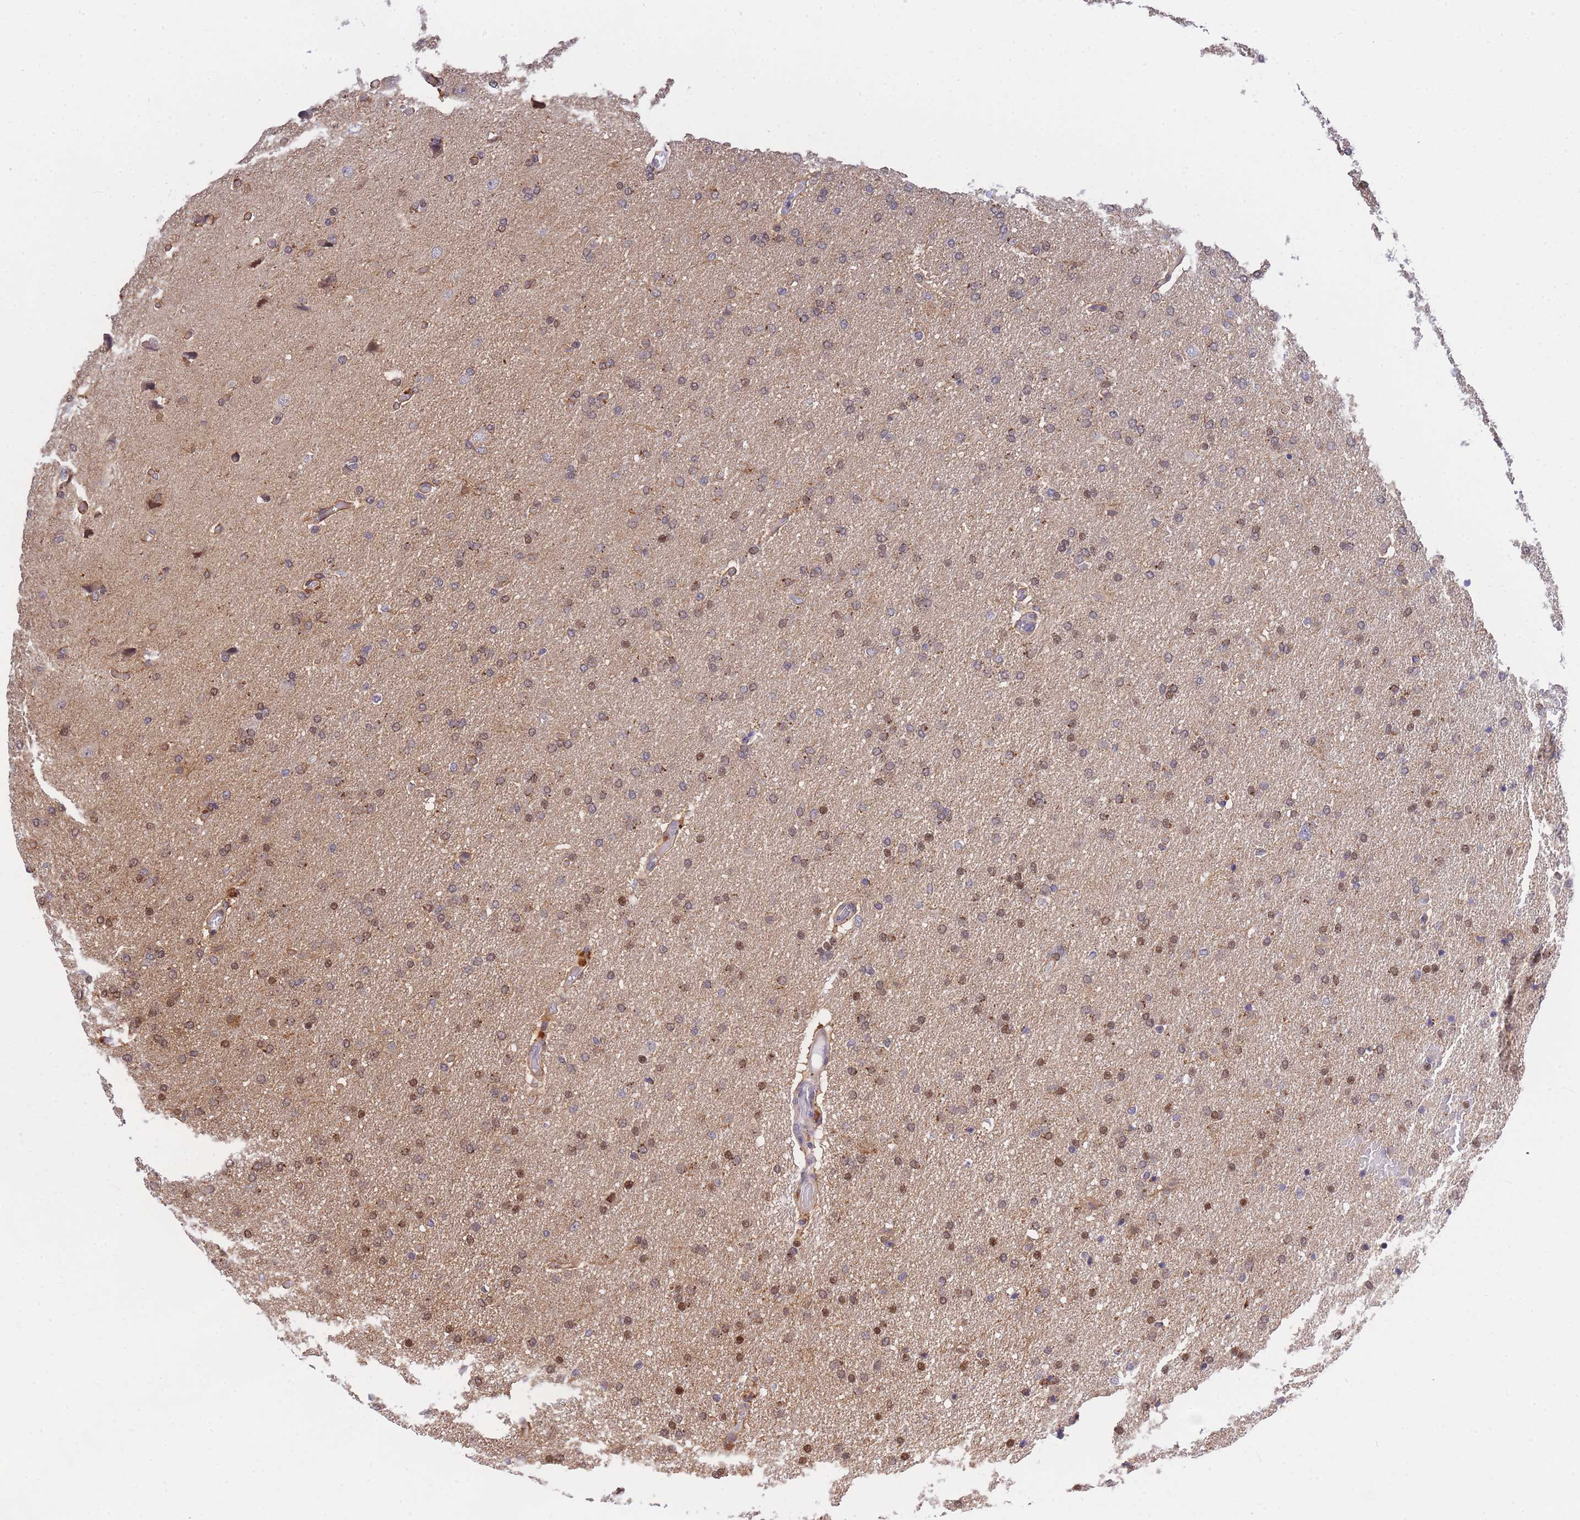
{"staining": {"intensity": "moderate", "quantity": "25%-75%", "location": "cytoplasmic/membranous,nuclear"}, "tissue": "glioma", "cell_type": "Tumor cells", "image_type": "cancer", "snomed": [{"axis": "morphology", "description": "Glioma, malignant, High grade"}, {"axis": "topography", "description": "Brain"}], "caption": "Glioma stained for a protein (brown) exhibits moderate cytoplasmic/membranous and nuclear positive expression in about 25%-75% of tumor cells.", "gene": "CRACD", "patient": {"sex": "male", "age": 72}}